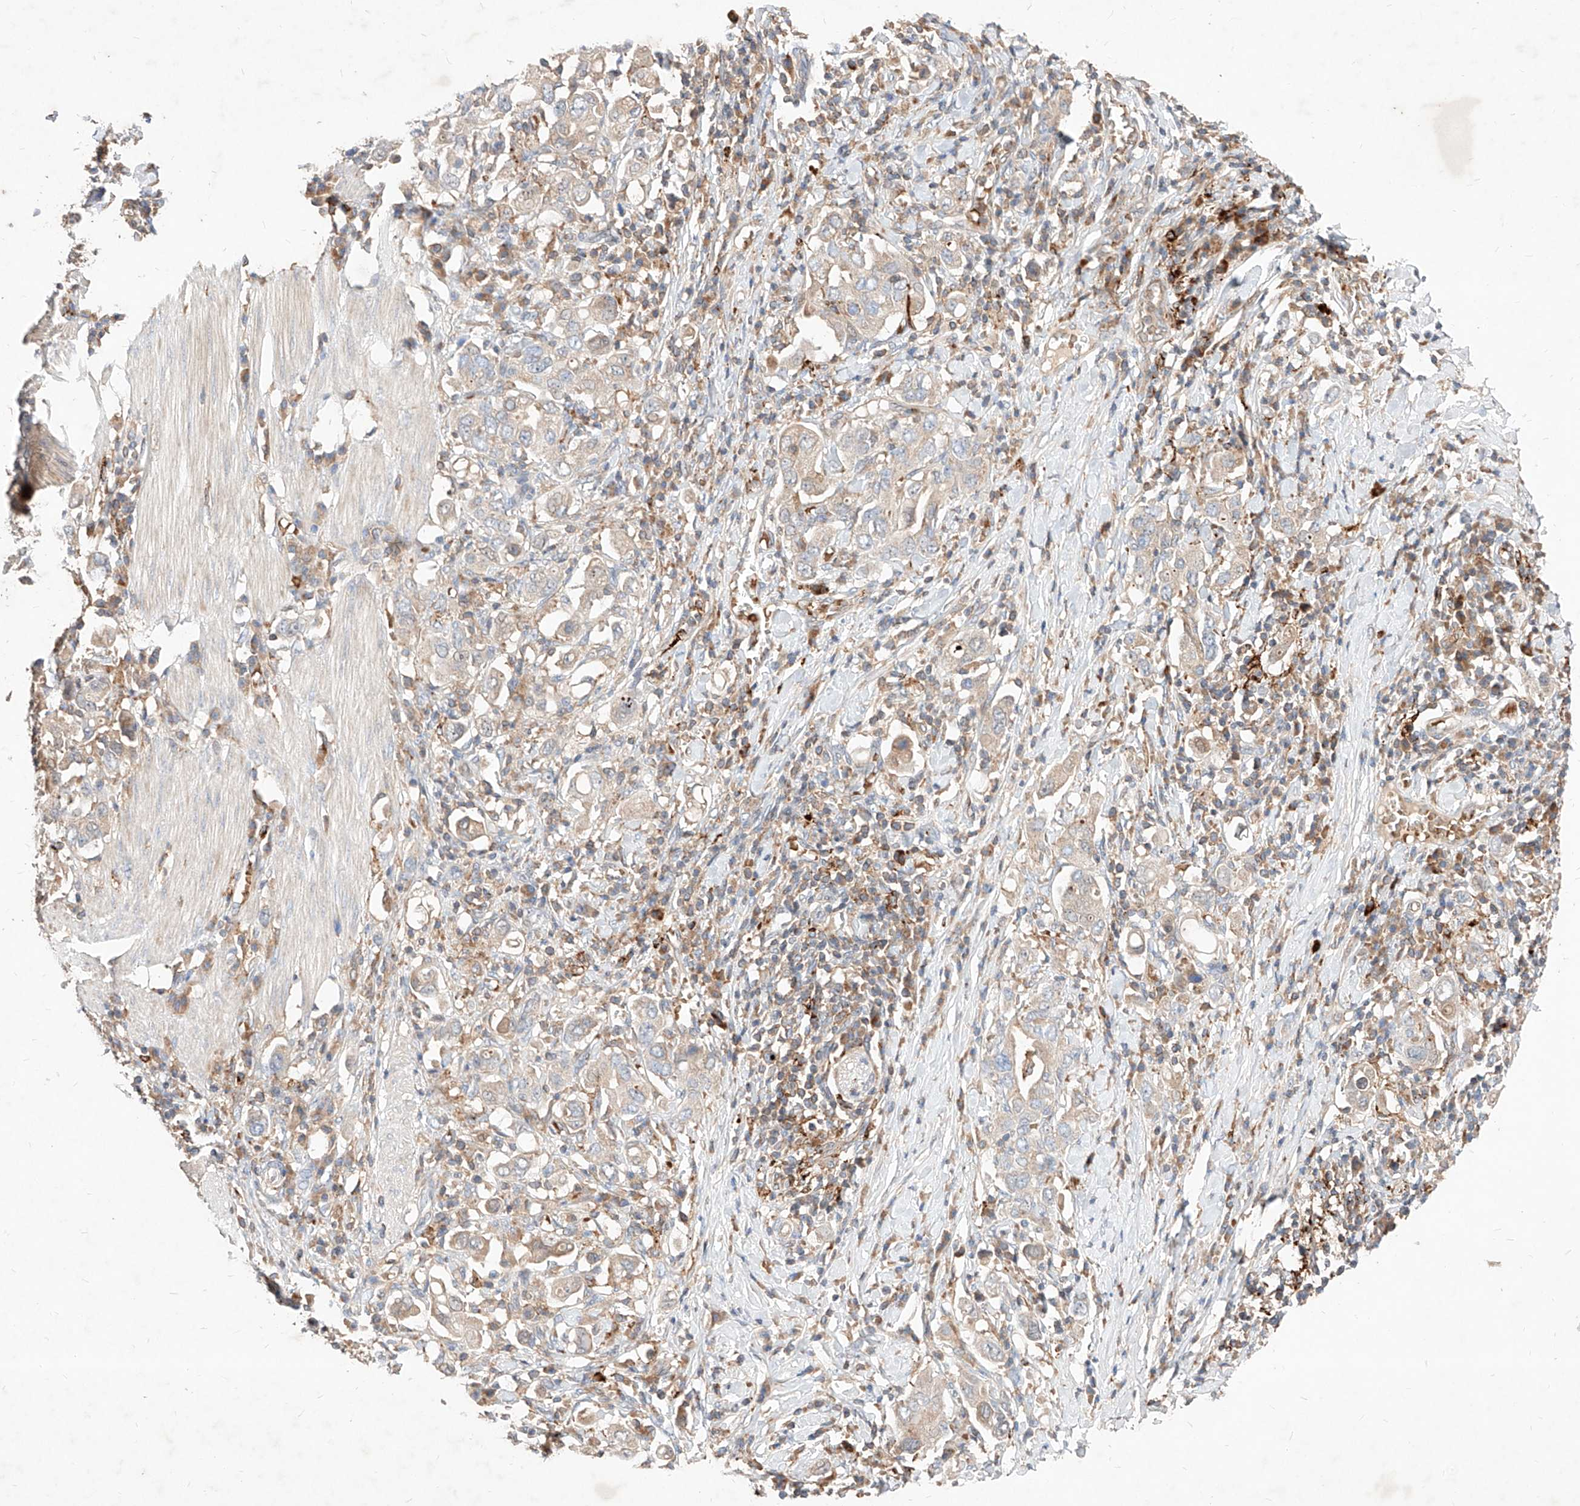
{"staining": {"intensity": "weak", "quantity": "25%-75%", "location": "cytoplasmic/membranous"}, "tissue": "stomach cancer", "cell_type": "Tumor cells", "image_type": "cancer", "snomed": [{"axis": "morphology", "description": "Adenocarcinoma, NOS"}, {"axis": "topography", "description": "Stomach, upper"}], "caption": "The histopathology image shows immunohistochemical staining of adenocarcinoma (stomach). There is weak cytoplasmic/membranous staining is seen in about 25%-75% of tumor cells.", "gene": "TSNAX", "patient": {"sex": "male", "age": 62}}